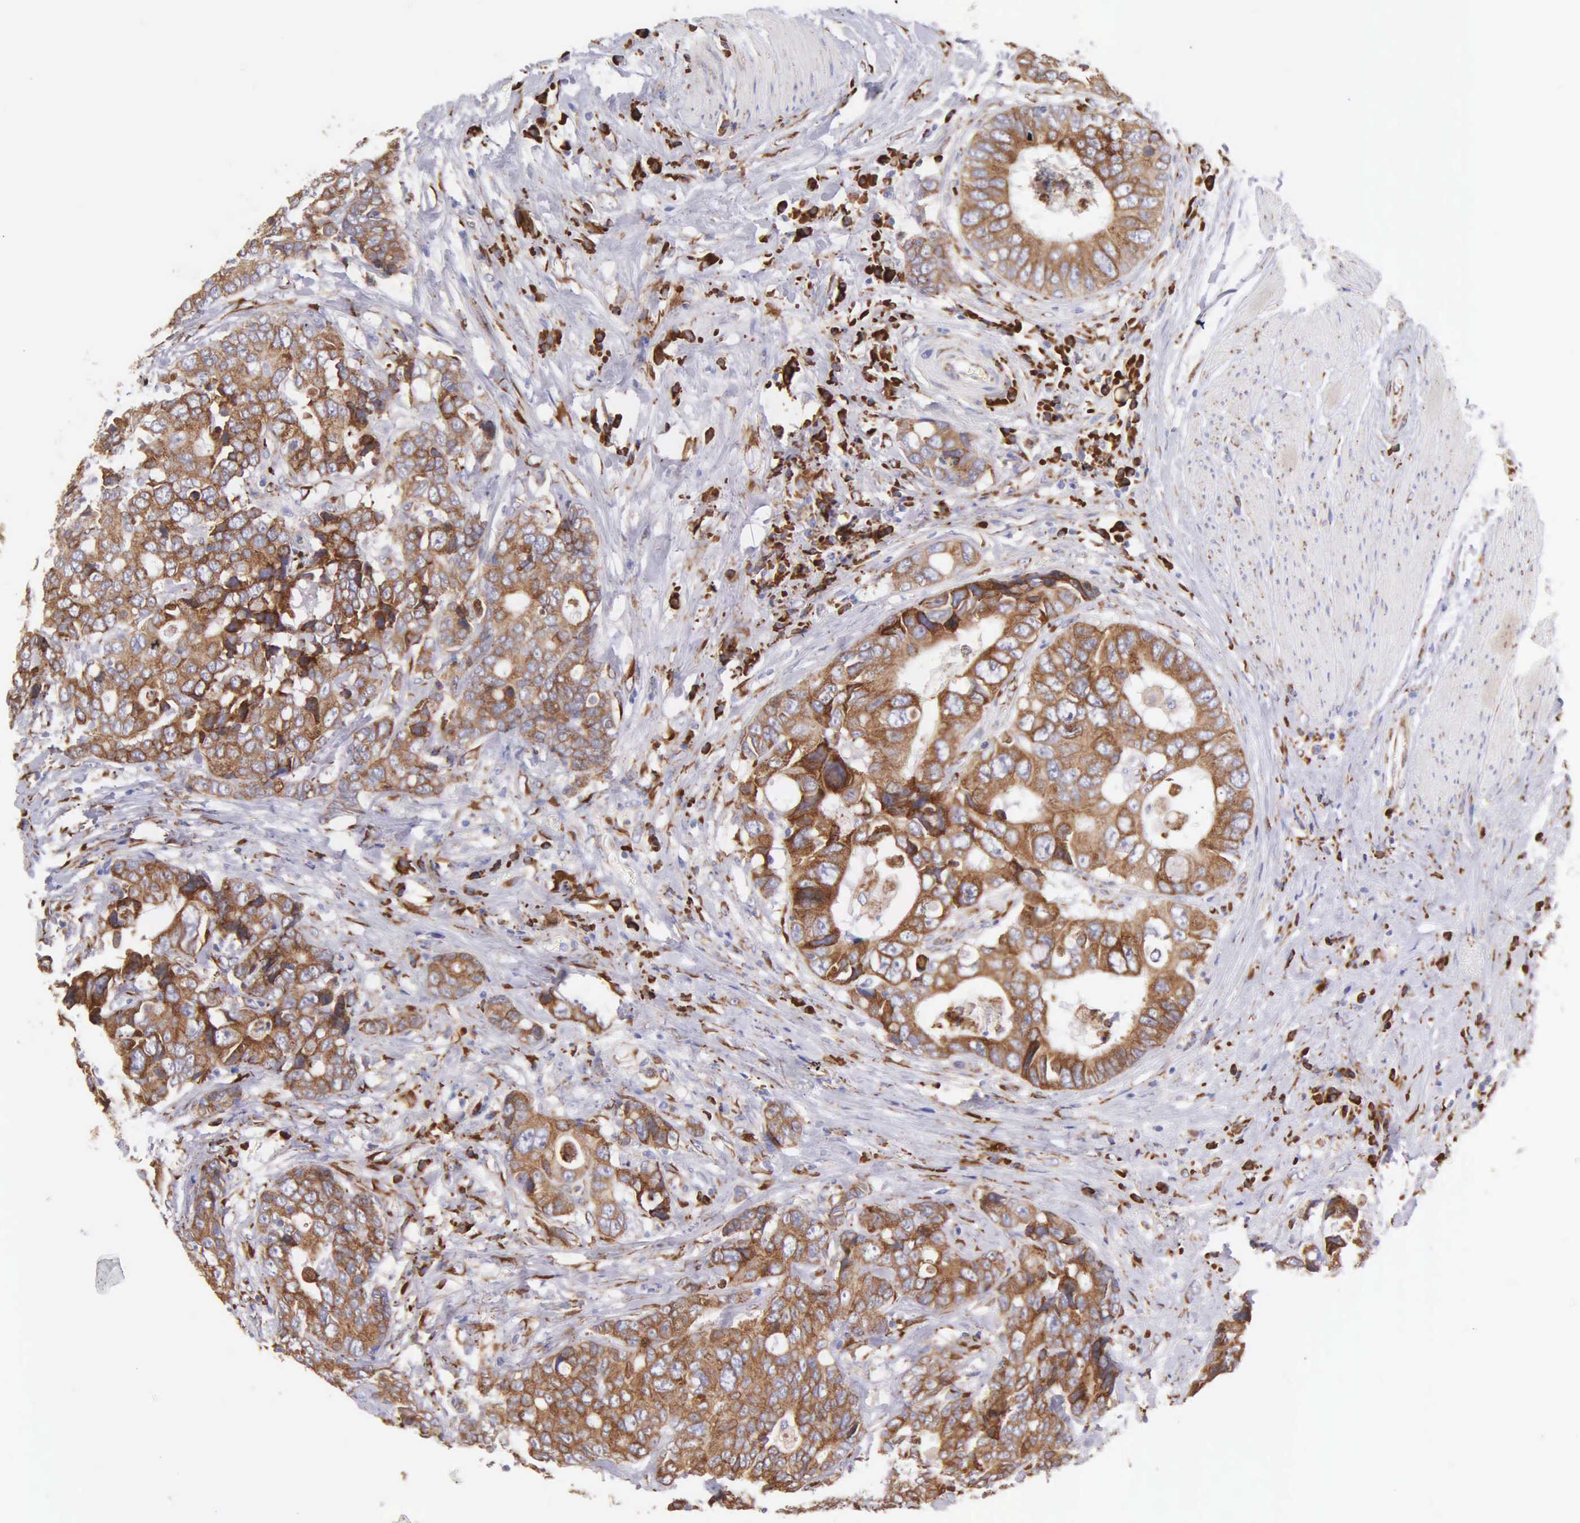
{"staining": {"intensity": "strong", "quantity": ">75%", "location": "cytoplasmic/membranous"}, "tissue": "colorectal cancer", "cell_type": "Tumor cells", "image_type": "cancer", "snomed": [{"axis": "morphology", "description": "Adenocarcinoma, NOS"}, {"axis": "topography", "description": "Rectum"}], "caption": "Adenocarcinoma (colorectal) stained with immunohistochemistry (IHC) exhibits strong cytoplasmic/membranous expression in approximately >75% of tumor cells. (brown staining indicates protein expression, while blue staining denotes nuclei).", "gene": "CKAP4", "patient": {"sex": "female", "age": 67}}